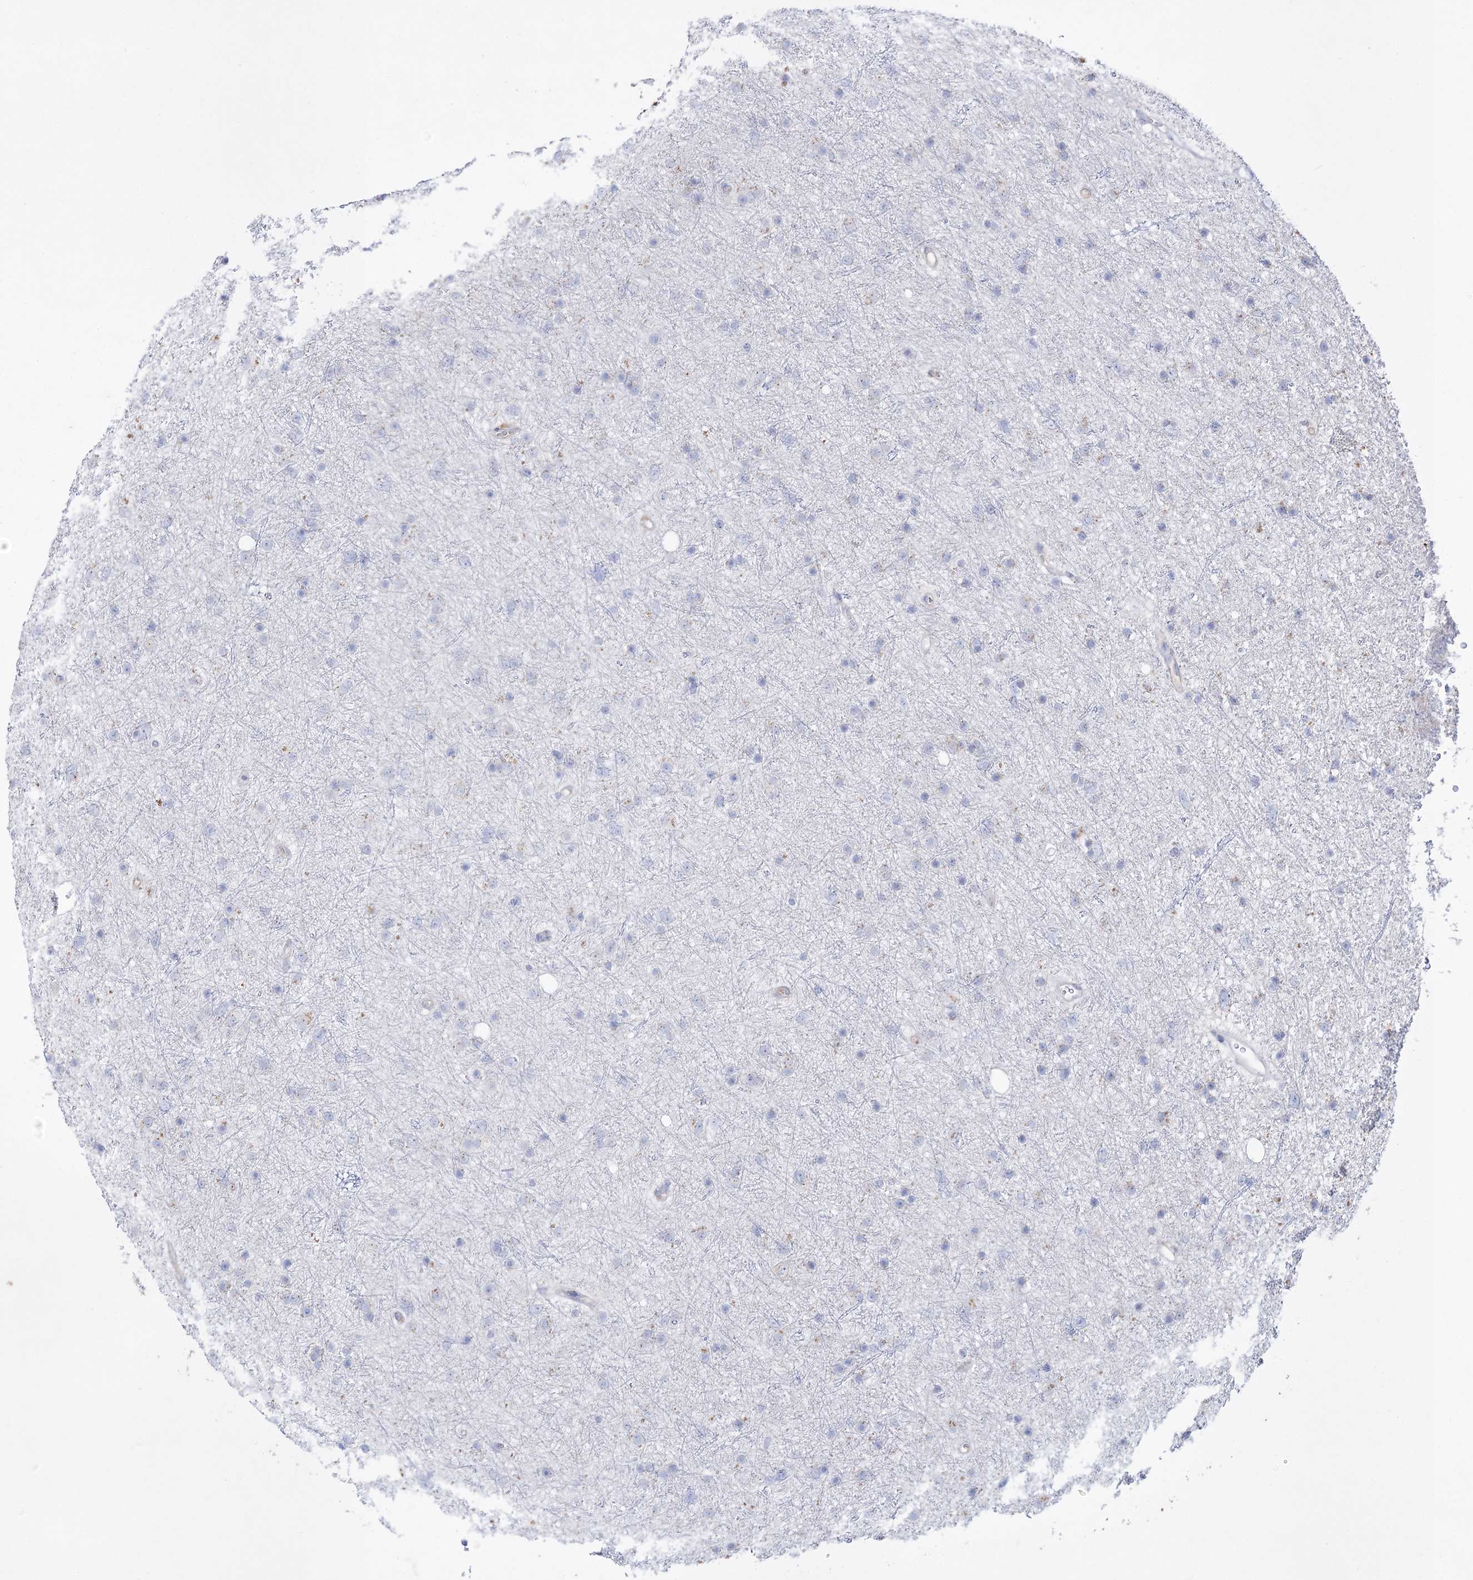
{"staining": {"intensity": "negative", "quantity": "none", "location": "none"}, "tissue": "glioma", "cell_type": "Tumor cells", "image_type": "cancer", "snomed": [{"axis": "morphology", "description": "Glioma, malignant, Low grade"}, {"axis": "topography", "description": "Cerebral cortex"}], "caption": "The immunohistochemistry (IHC) image has no significant positivity in tumor cells of malignant low-grade glioma tissue.", "gene": "NAGLU", "patient": {"sex": "female", "age": 39}}